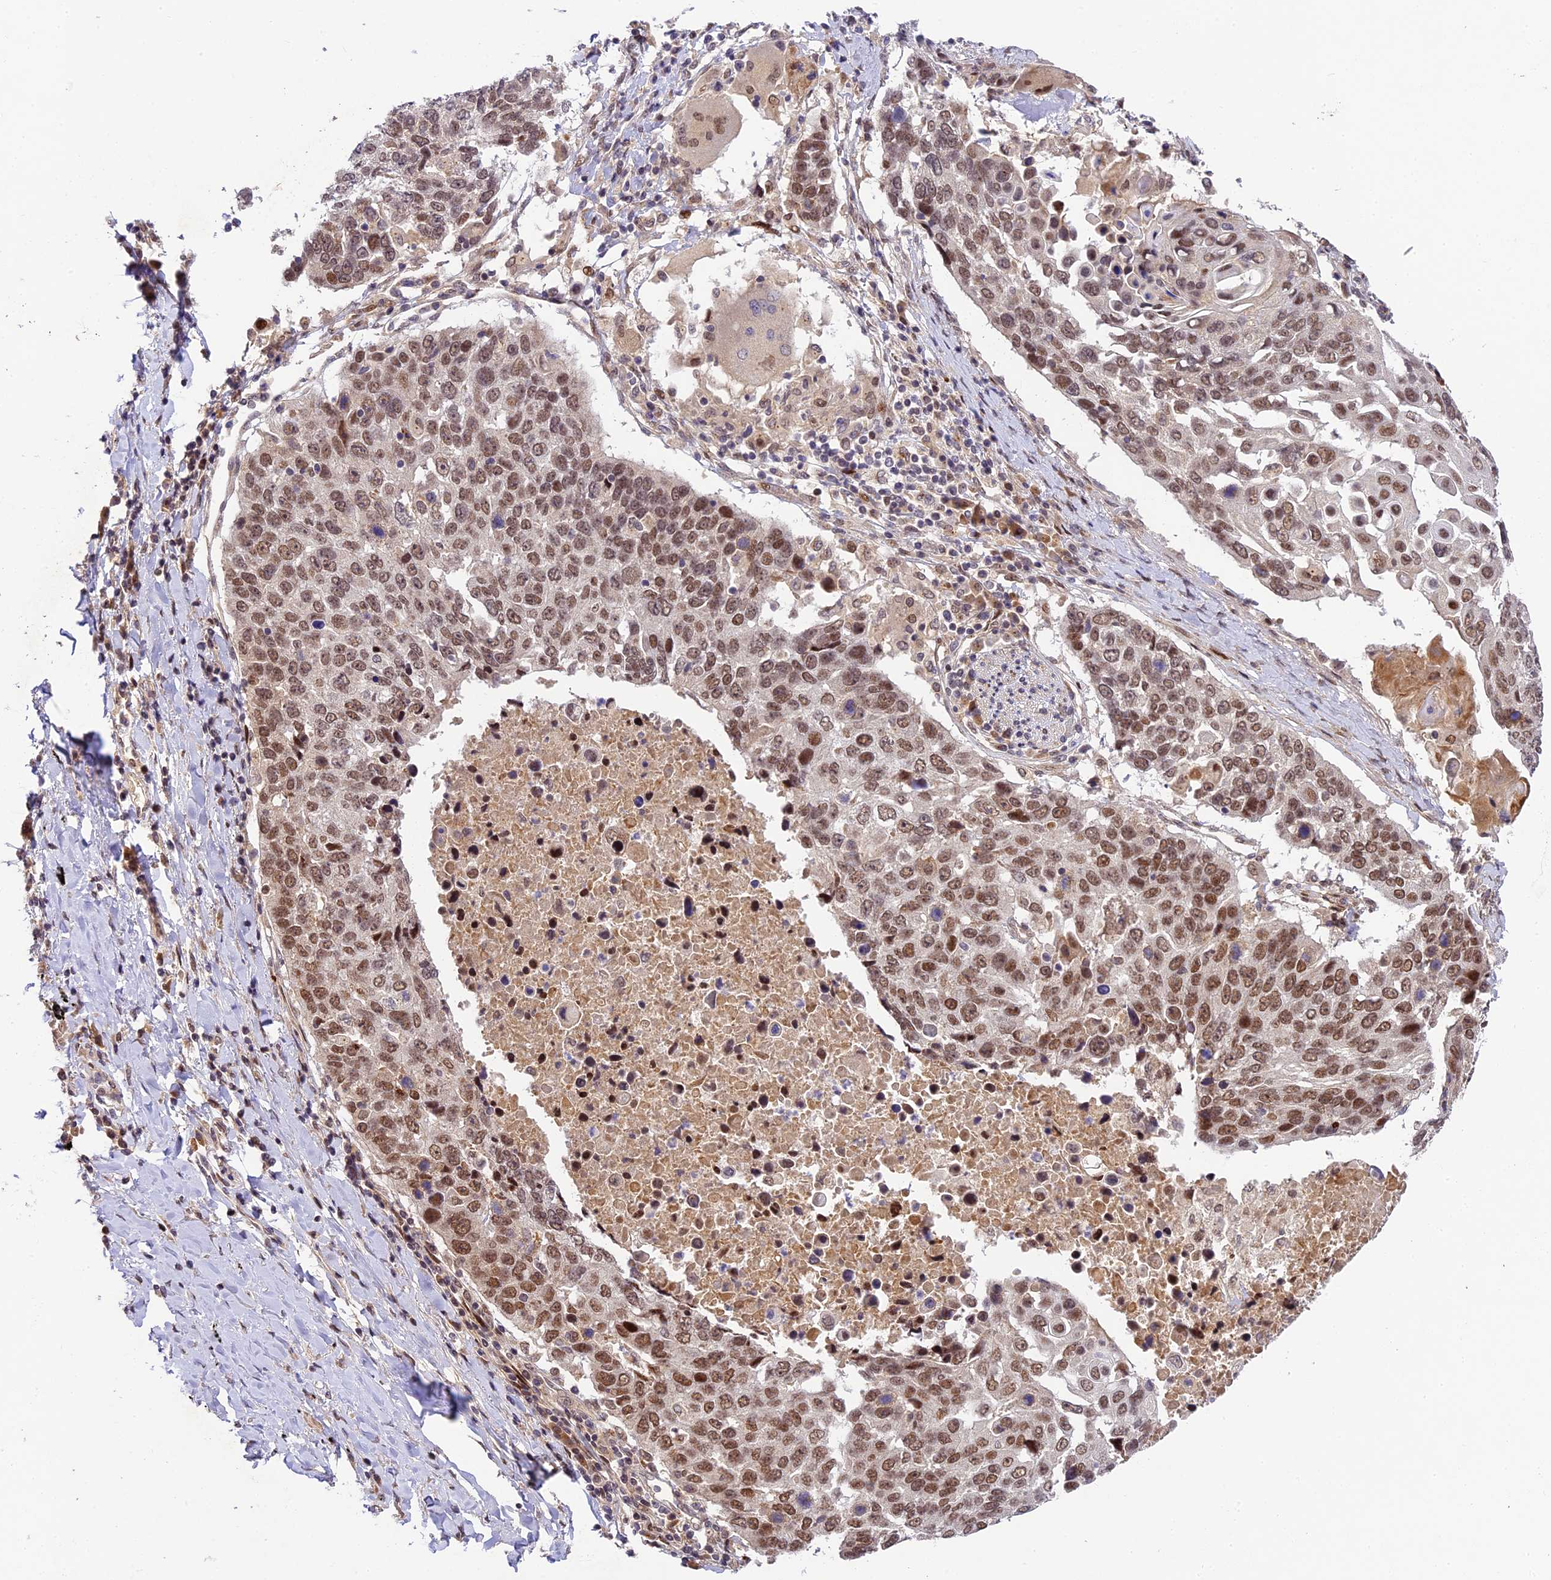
{"staining": {"intensity": "moderate", "quantity": ">75%", "location": "nuclear"}, "tissue": "lung cancer", "cell_type": "Tumor cells", "image_type": "cancer", "snomed": [{"axis": "morphology", "description": "Squamous cell carcinoma, NOS"}, {"axis": "topography", "description": "Lung"}], "caption": "Immunohistochemistry photomicrograph of neoplastic tissue: lung cancer (squamous cell carcinoma) stained using IHC displays medium levels of moderate protein expression localized specifically in the nuclear of tumor cells, appearing as a nuclear brown color.", "gene": "NEK8", "patient": {"sex": "male", "age": 66}}